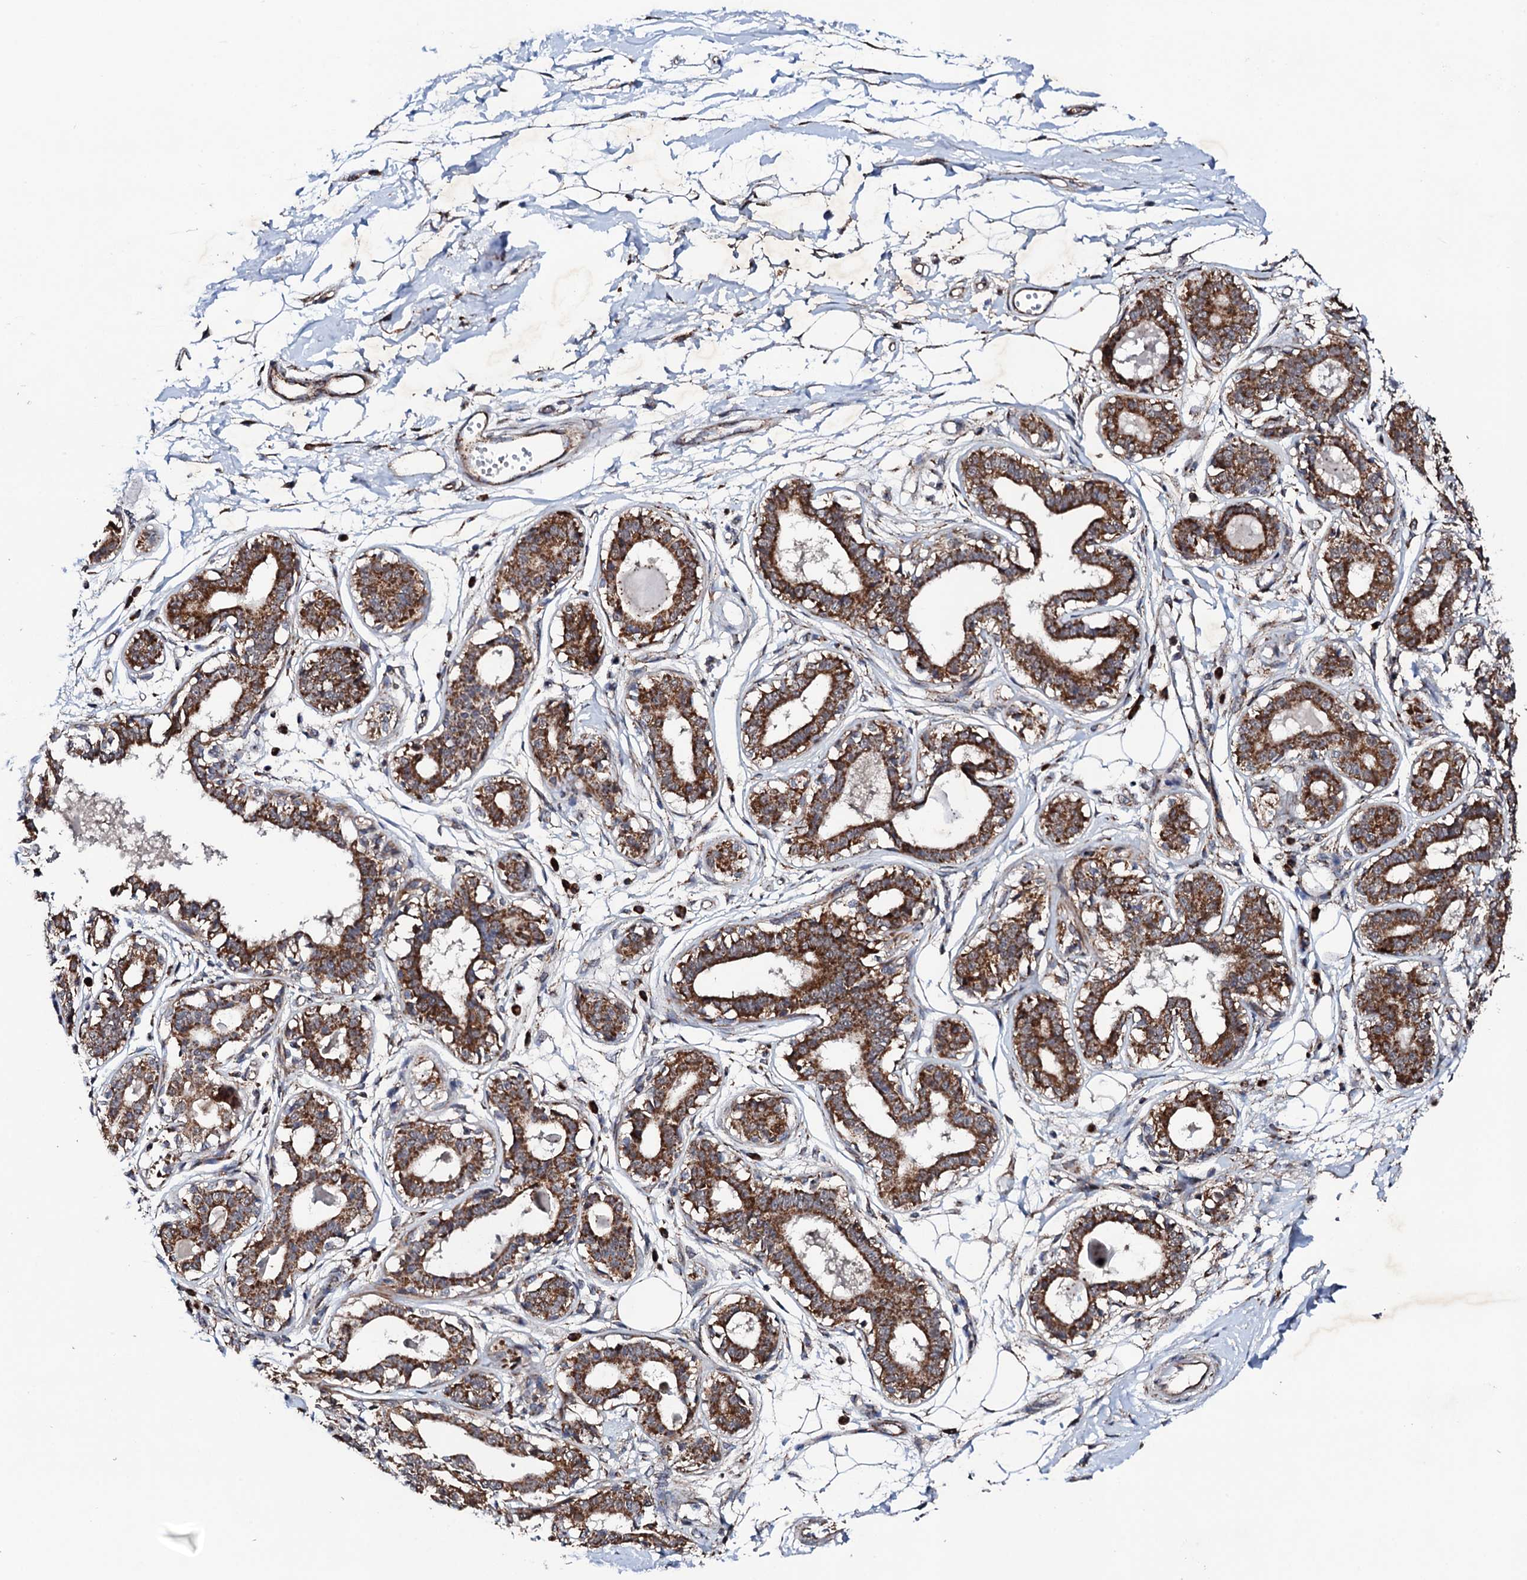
{"staining": {"intensity": "negative", "quantity": "none", "location": "none"}, "tissue": "breast", "cell_type": "Adipocytes", "image_type": "normal", "snomed": [{"axis": "morphology", "description": "Normal tissue, NOS"}, {"axis": "topography", "description": "Breast"}], "caption": "Image shows no protein positivity in adipocytes of normal breast.", "gene": "MTIF3", "patient": {"sex": "female", "age": 45}}